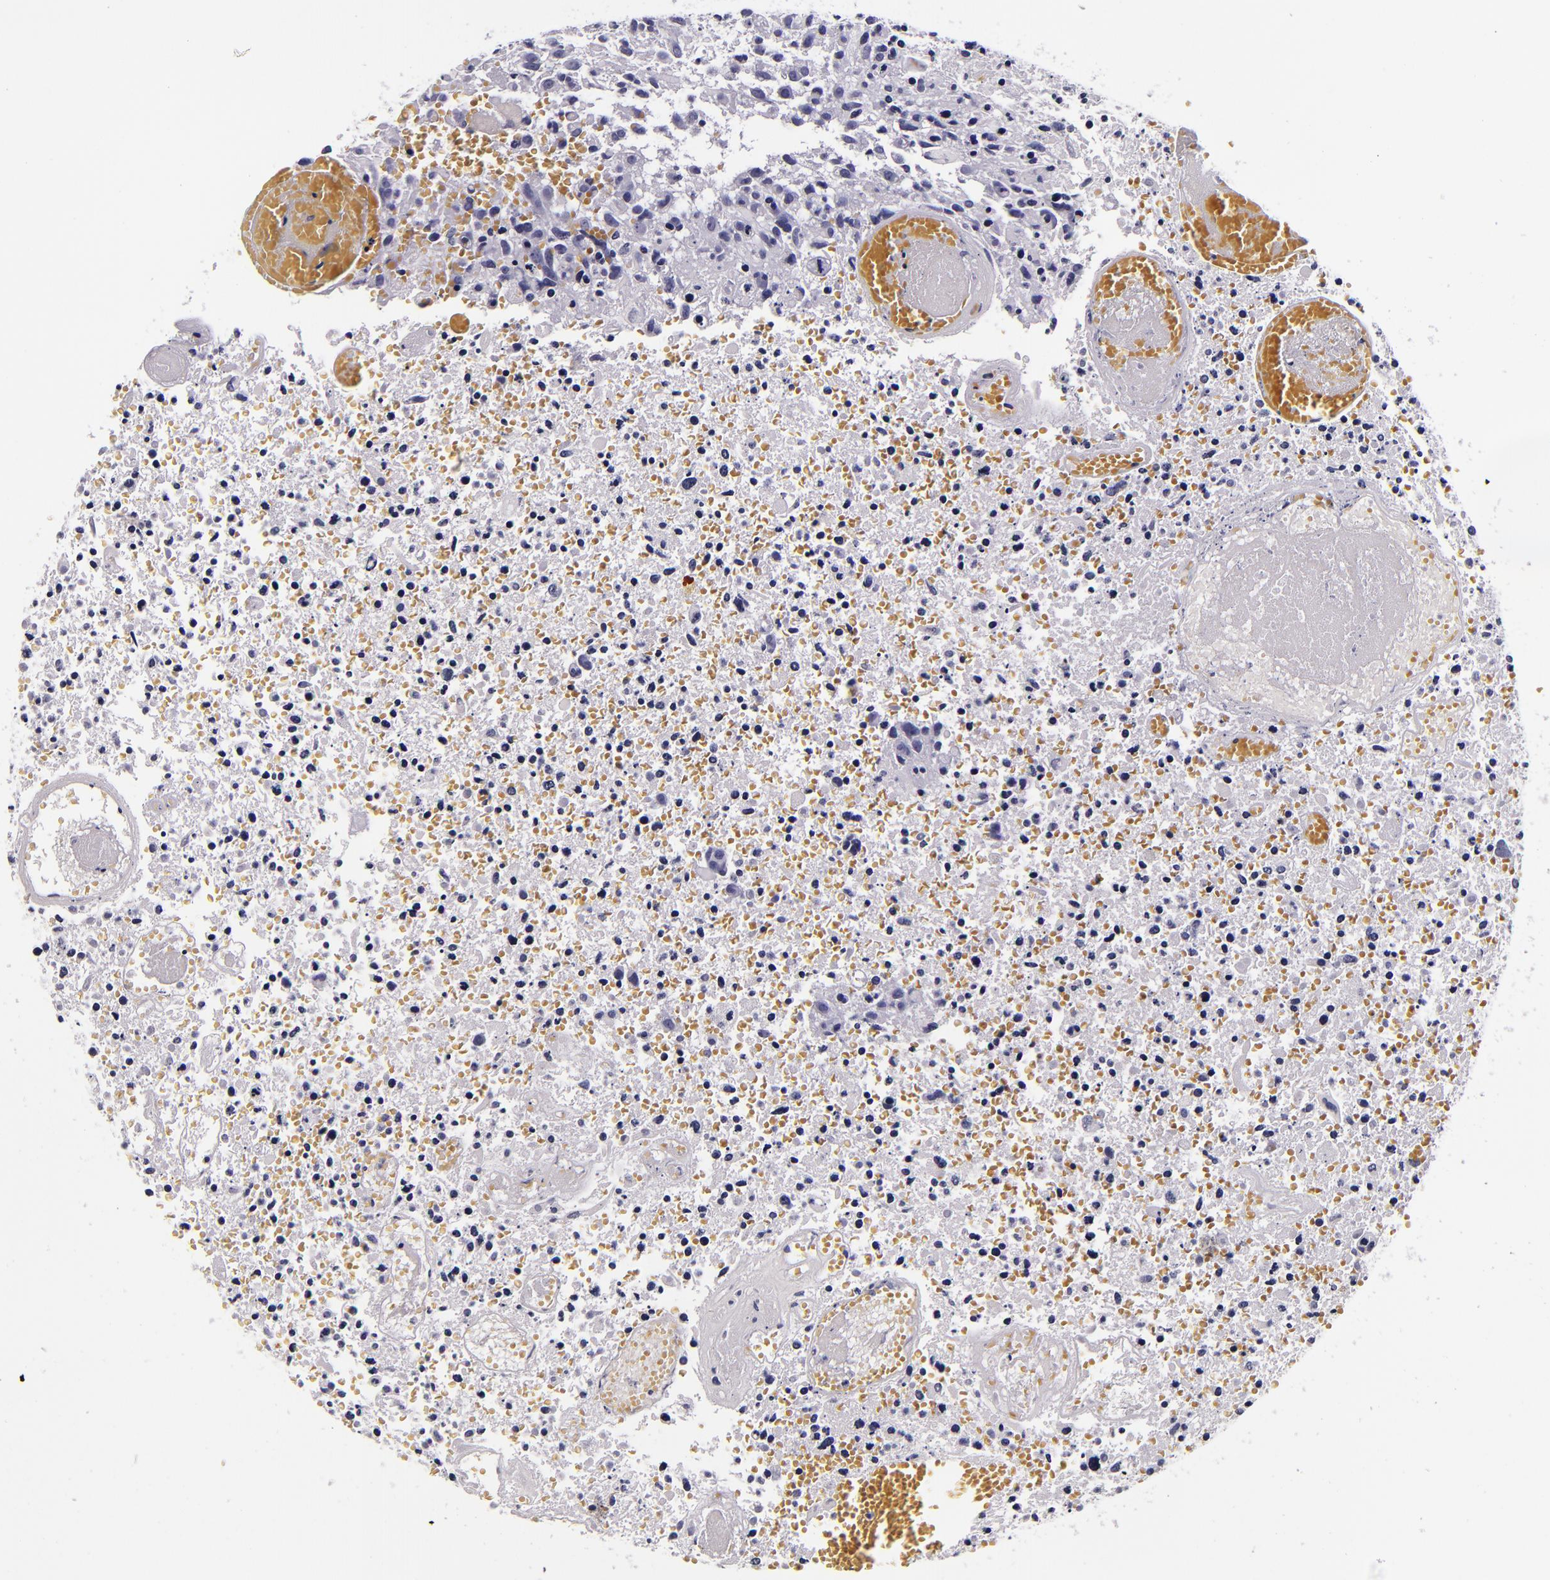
{"staining": {"intensity": "negative", "quantity": "none", "location": "none"}, "tissue": "glioma", "cell_type": "Tumor cells", "image_type": "cancer", "snomed": [{"axis": "morphology", "description": "Glioma, malignant, High grade"}, {"axis": "topography", "description": "Brain"}], "caption": "High power microscopy histopathology image of an immunohistochemistry (IHC) photomicrograph of glioma, revealing no significant expression in tumor cells. (DAB immunohistochemistry (IHC), high magnification).", "gene": "FBN1", "patient": {"sex": "male", "age": 72}}